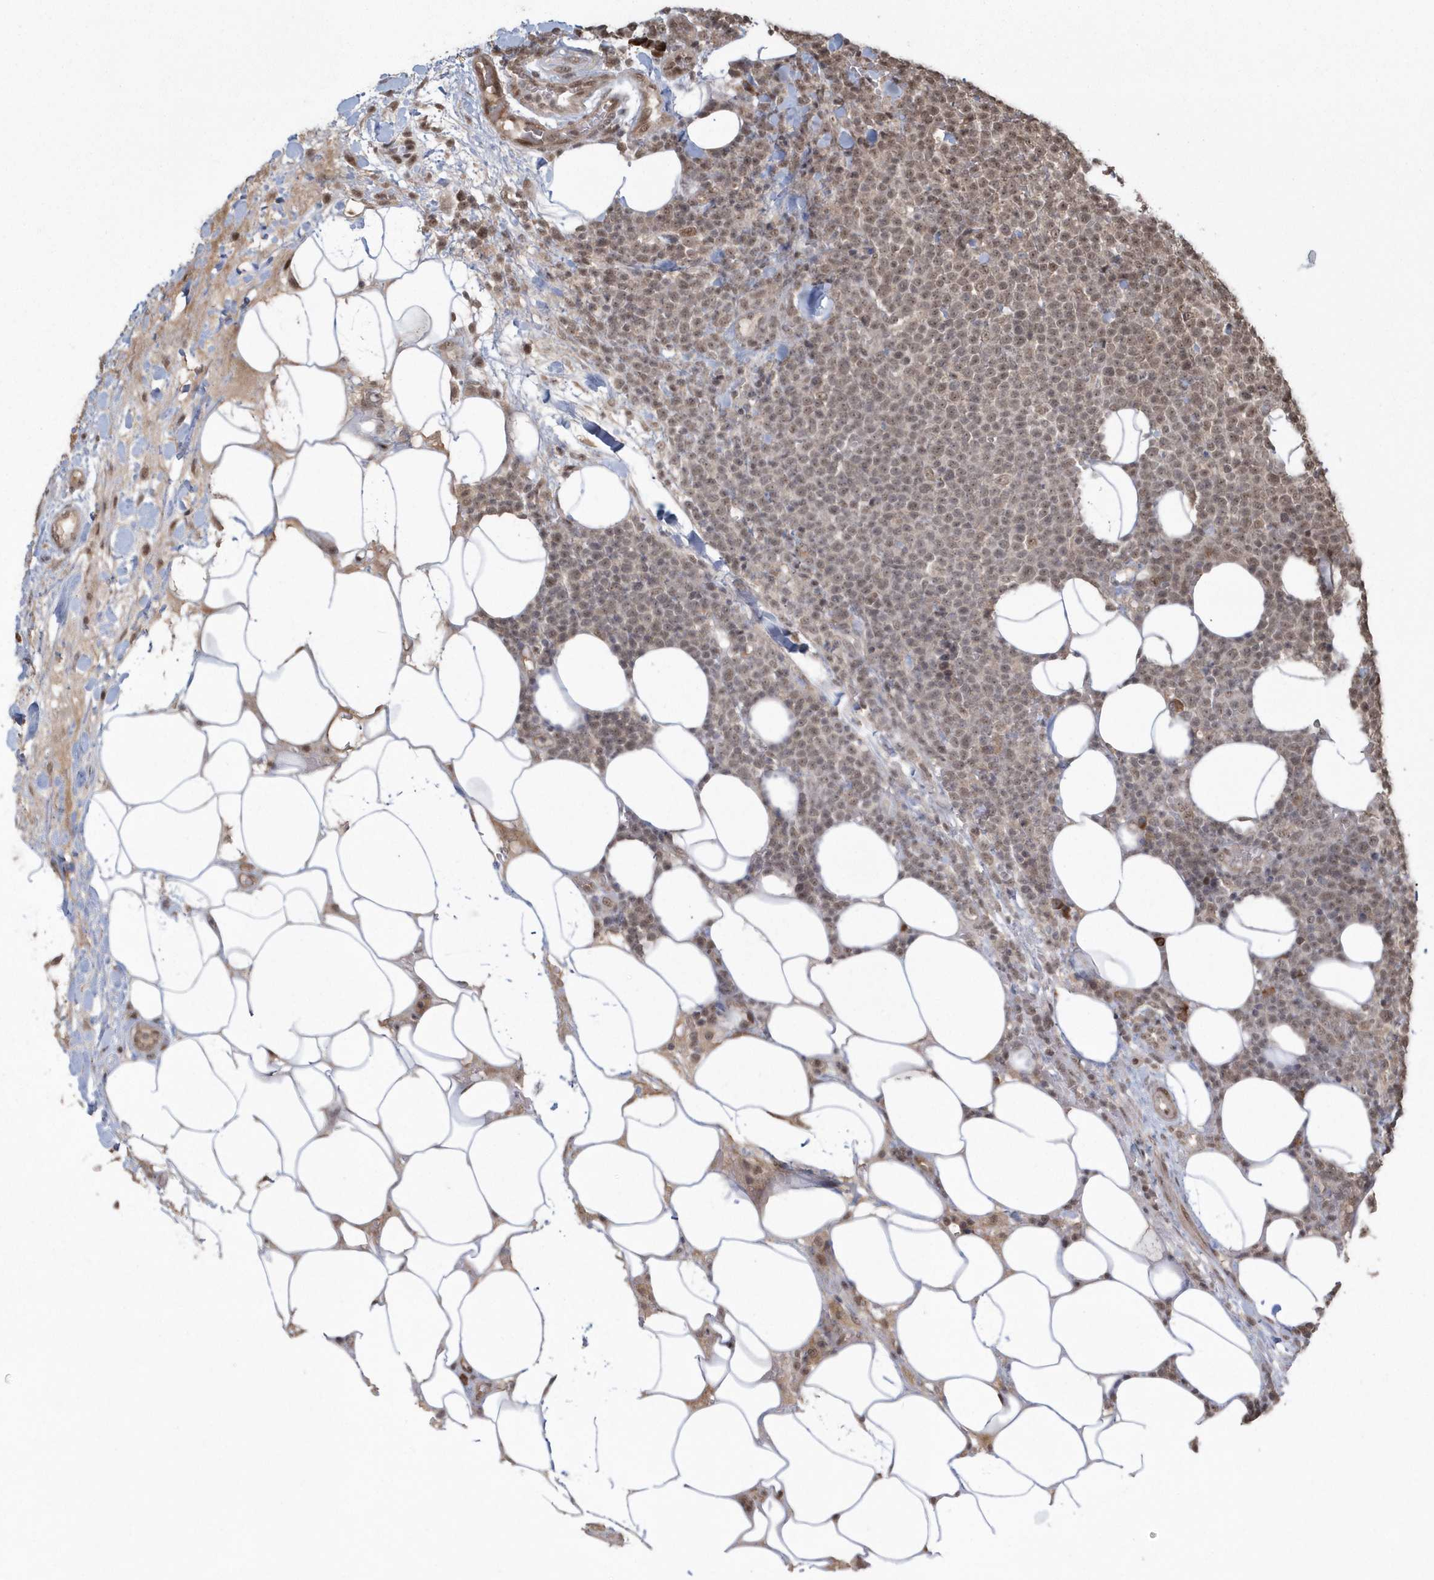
{"staining": {"intensity": "weak", "quantity": "25%-75%", "location": "nuclear"}, "tissue": "lymphoma", "cell_type": "Tumor cells", "image_type": "cancer", "snomed": [{"axis": "morphology", "description": "Malignant lymphoma, non-Hodgkin's type, High grade"}, {"axis": "topography", "description": "Lymph node"}], "caption": "Protein staining of lymphoma tissue demonstrates weak nuclear expression in approximately 25%-75% of tumor cells.", "gene": "EPB41L4A", "patient": {"sex": "male", "age": 61}}